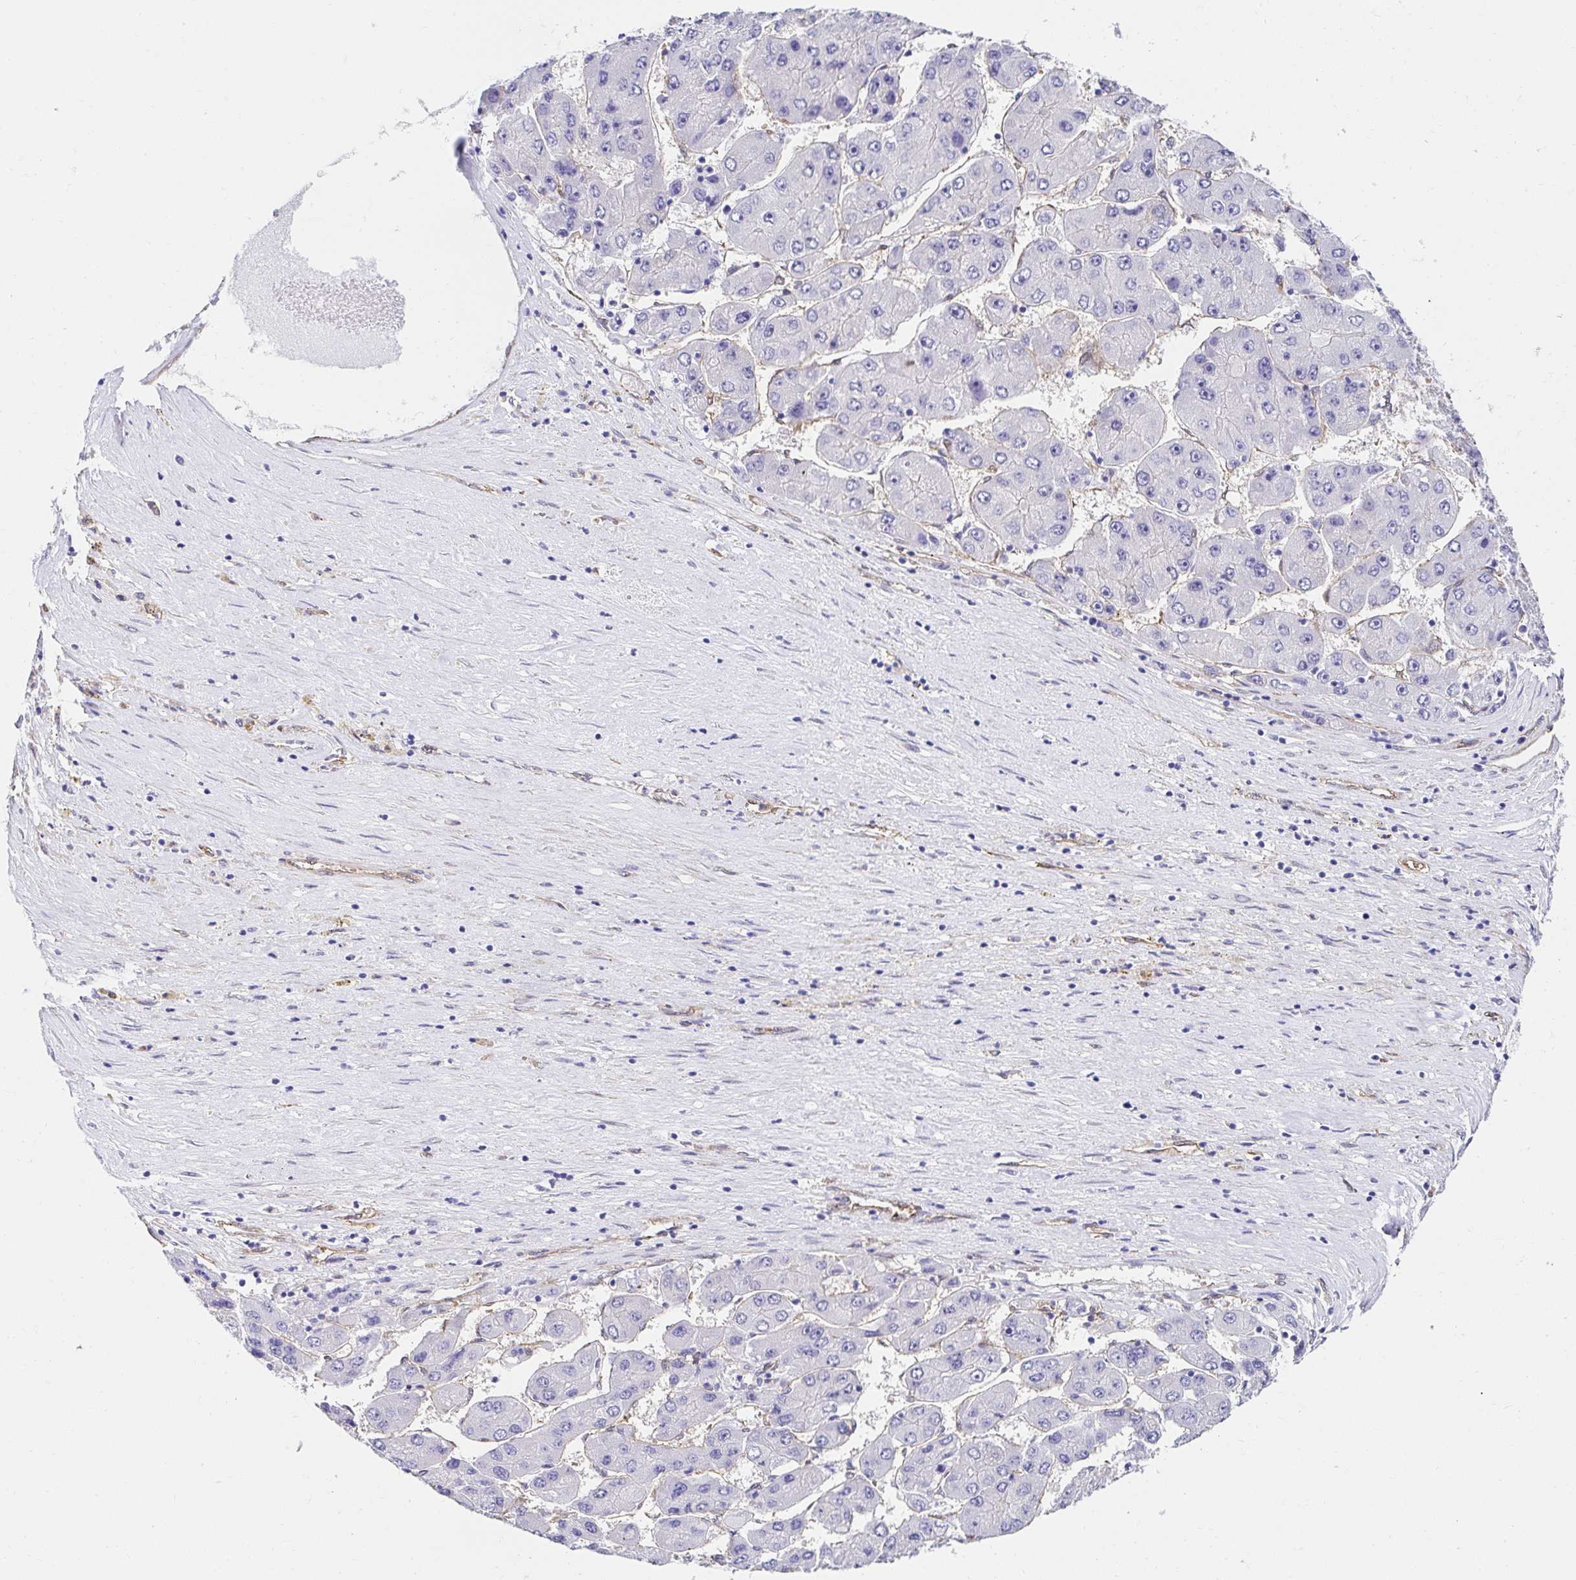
{"staining": {"intensity": "negative", "quantity": "none", "location": "none"}, "tissue": "liver cancer", "cell_type": "Tumor cells", "image_type": "cancer", "snomed": [{"axis": "morphology", "description": "Carcinoma, Hepatocellular, NOS"}, {"axis": "topography", "description": "Liver"}], "caption": "A high-resolution photomicrograph shows immunohistochemistry (IHC) staining of liver hepatocellular carcinoma, which shows no significant expression in tumor cells.", "gene": "CTTN", "patient": {"sex": "female", "age": 61}}